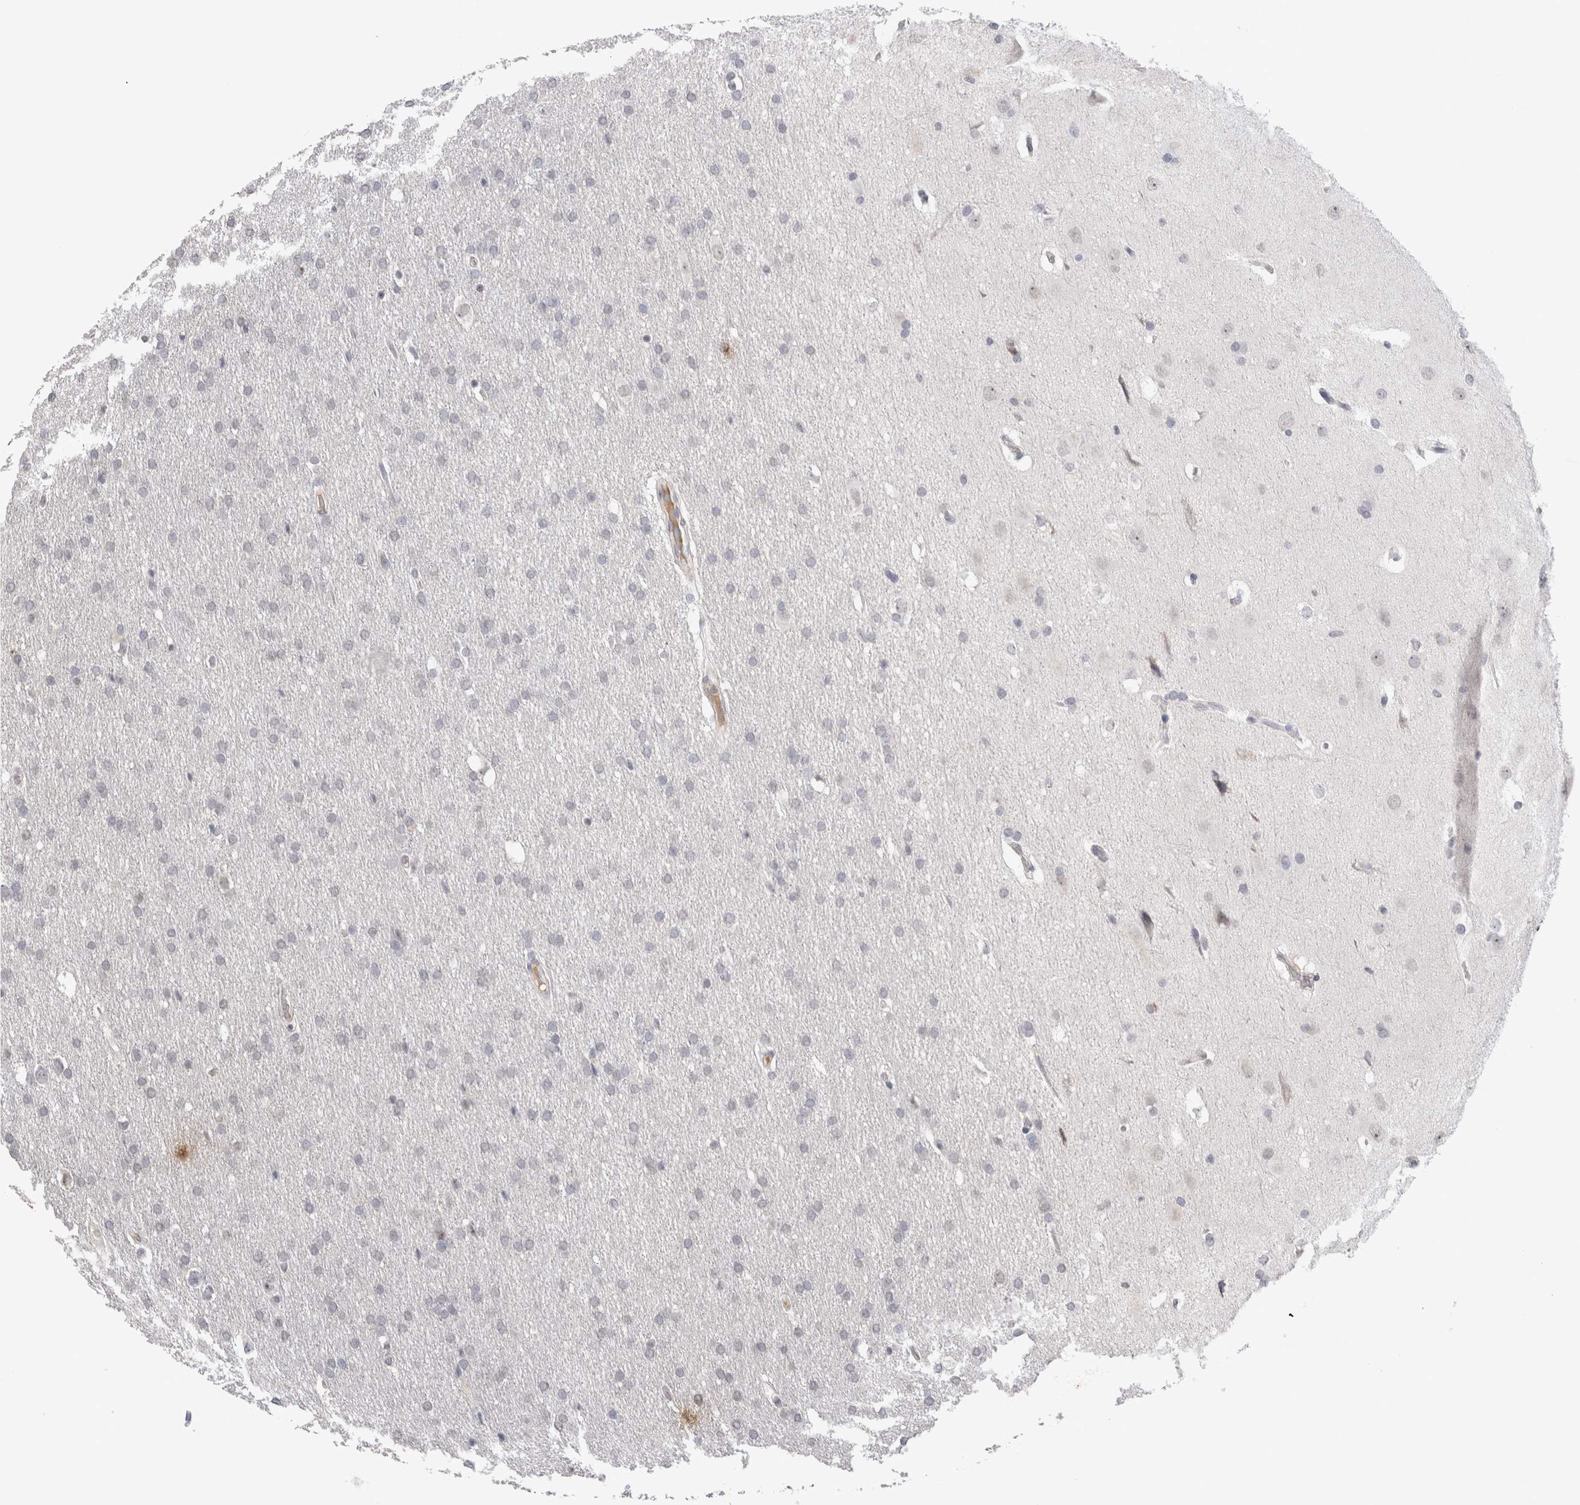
{"staining": {"intensity": "negative", "quantity": "none", "location": "none"}, "tissue": "glioma", "cell_type": "Tumor cells", "image_type": "cancer", "snomed": [{"axis": "morphology", "description": "Glioma, malignant, Low grade"}, {"axis": "topography", "description": "Brain"}], "caption": "This micrograph is of malignant low-grade glioma stained with immunohistochemistry to label a protein in brown with the nuclei are counter-stained blue. There is no positivity in tumor cells.", "gene": "CDH13", "patient": {"sex": "female", "age": 37}}